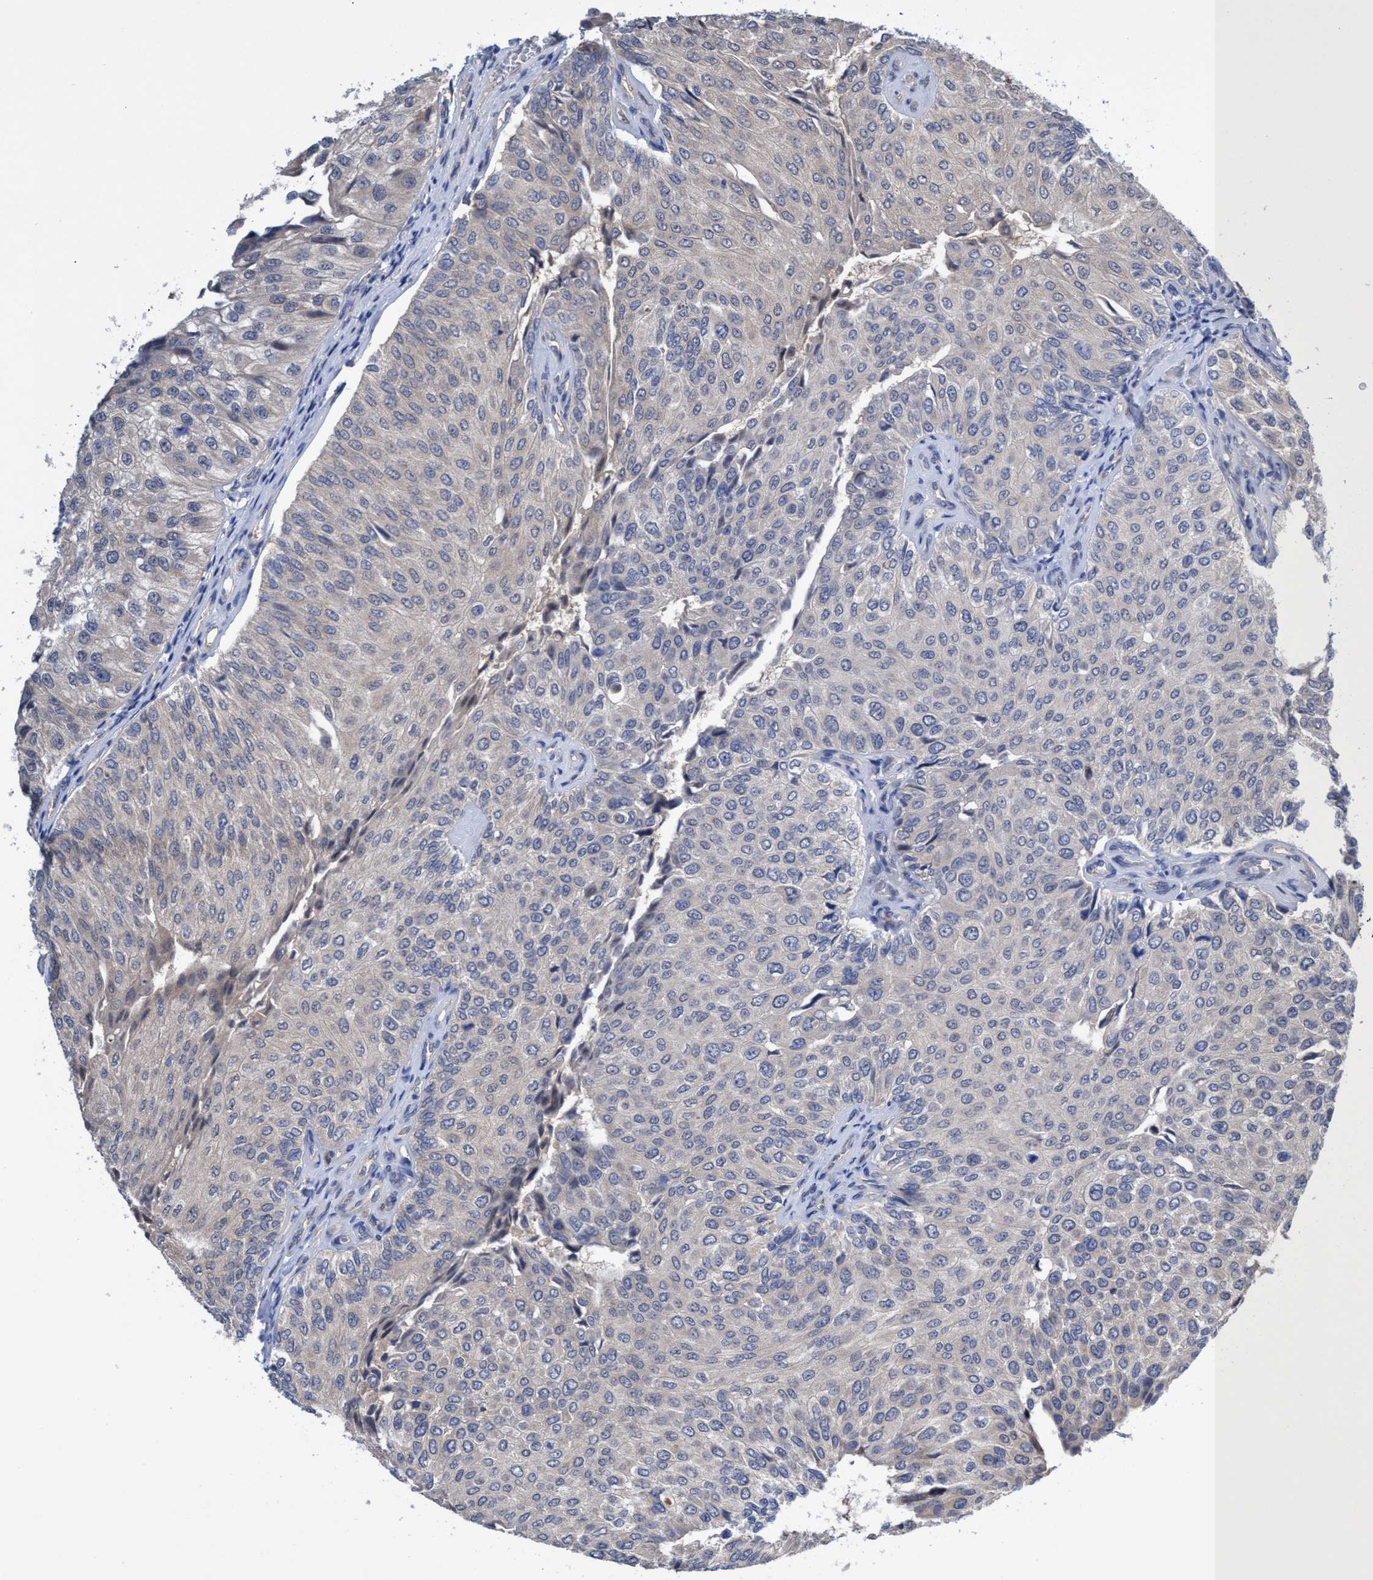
{"staining": {"intensity": "negative", "quantity": "none", "location": "none"}, "tissue": "urothelial cancer", "cell_type": "Tumor cells", "image_type": "cancer", "snomed": [{"axis": "morphology", "description": "Urothelial carcinoma, High grade"}, {"axis": "topography", "description": "Kidney"}, {"axis": "topography", "description": "Urinary bladder"}], "caption": "Tumor cells show no significant protein positivity in urothelial cancer.", "gene": "SVEP1", "patient": {"sex": "male", "age": 77}}